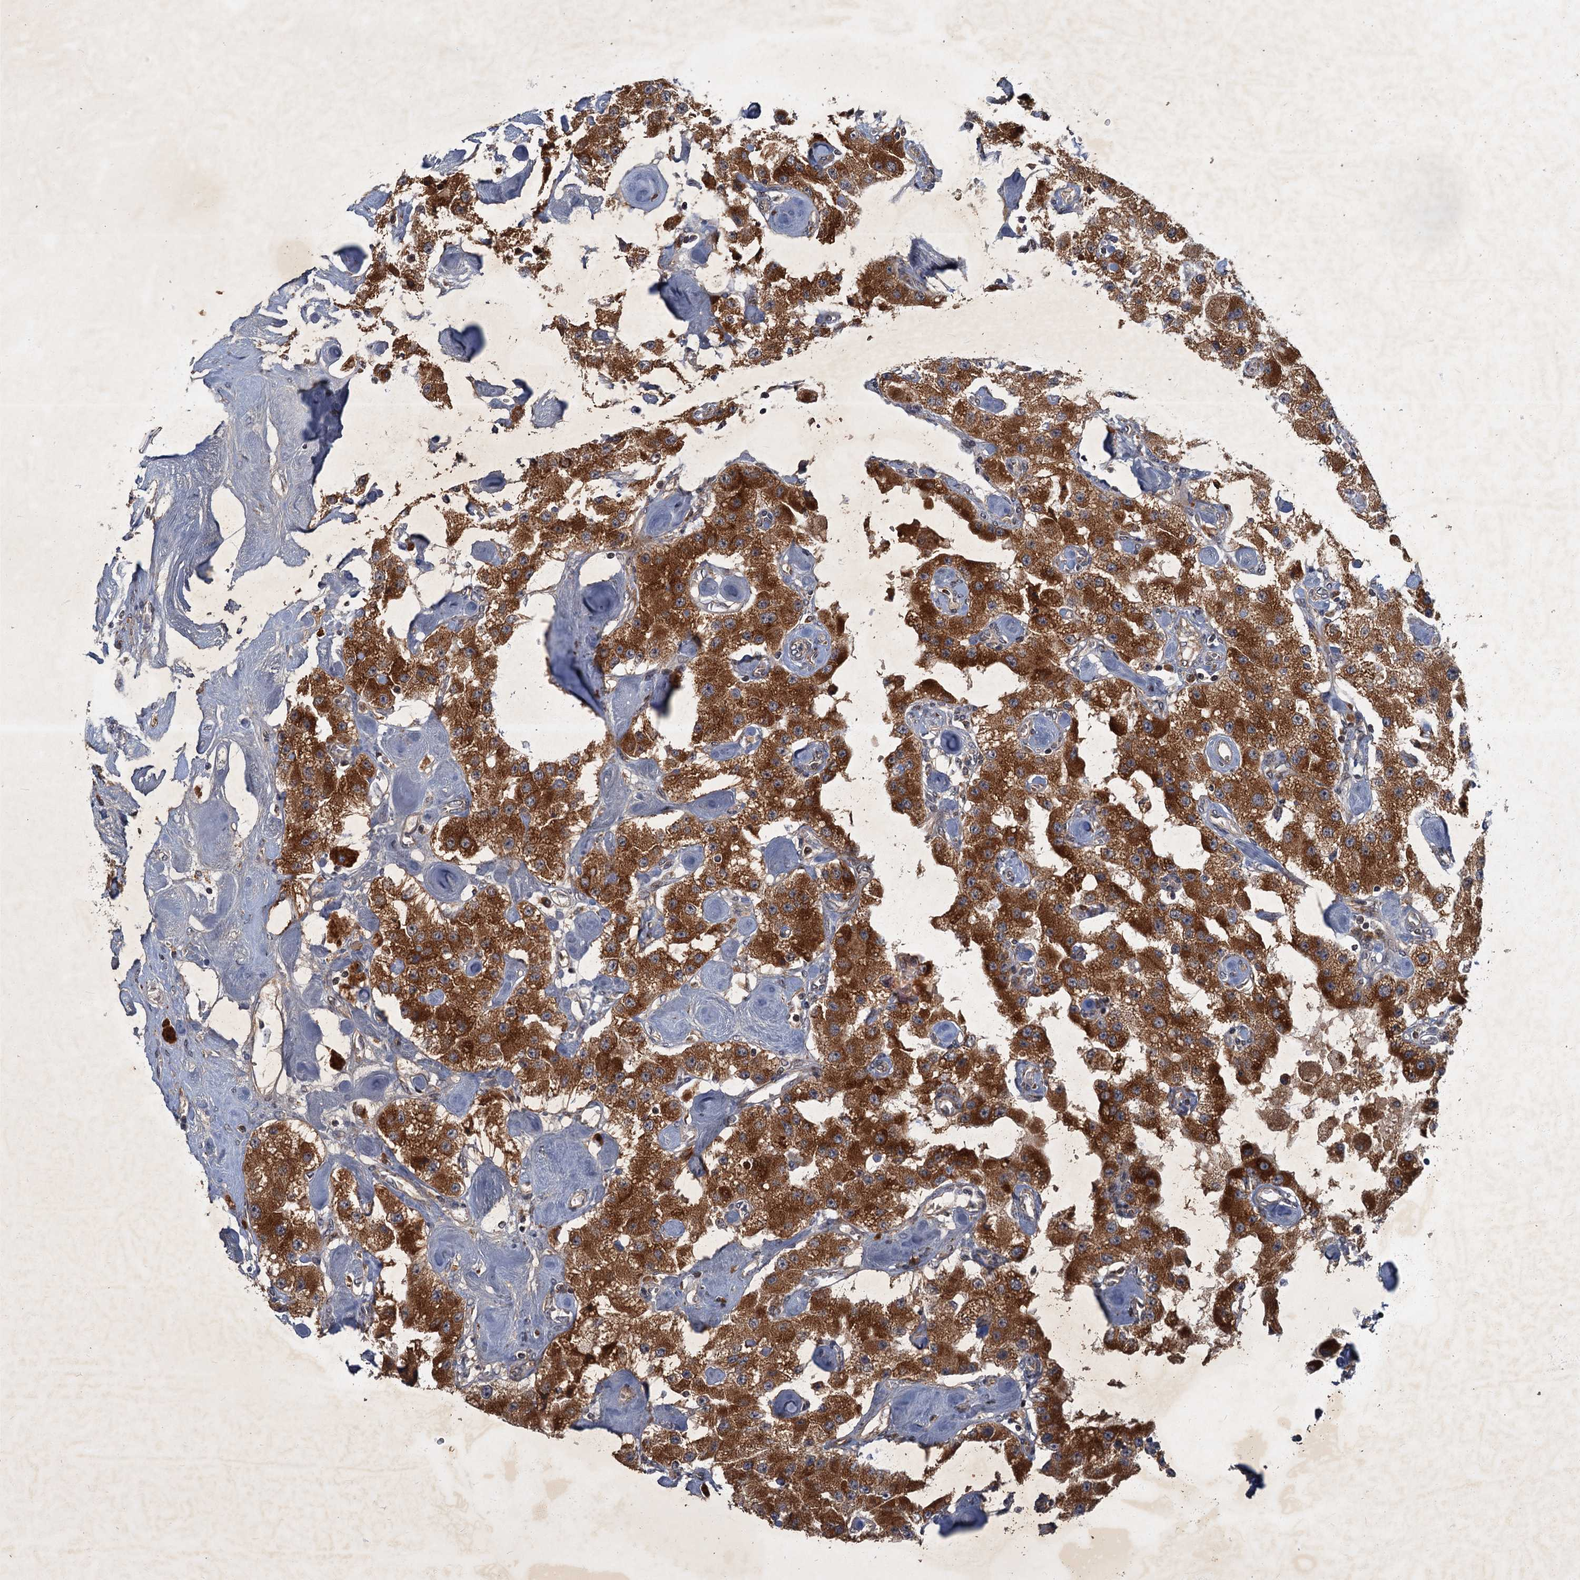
{"staining": {"intensity": "strong", "quantity": ">75%", "location": "cytoplasmic/membranous"}, "tissue": "carcinoid", "cell_type": "Tumor cells", "image_type": "cancer", "snomed": [{"axis": "morphology", "description": "Carcinoid, malignant, NOS"}, {"axis": "topography", "description": "Pancreas"}], "caption": "Tumor cells display strong cytoplasmic/membranous expression in approximately >75% of cells in carcinoid (malignant).", "gene": "SLC11A2", "patient": {"sex": "male", "age": 41}}